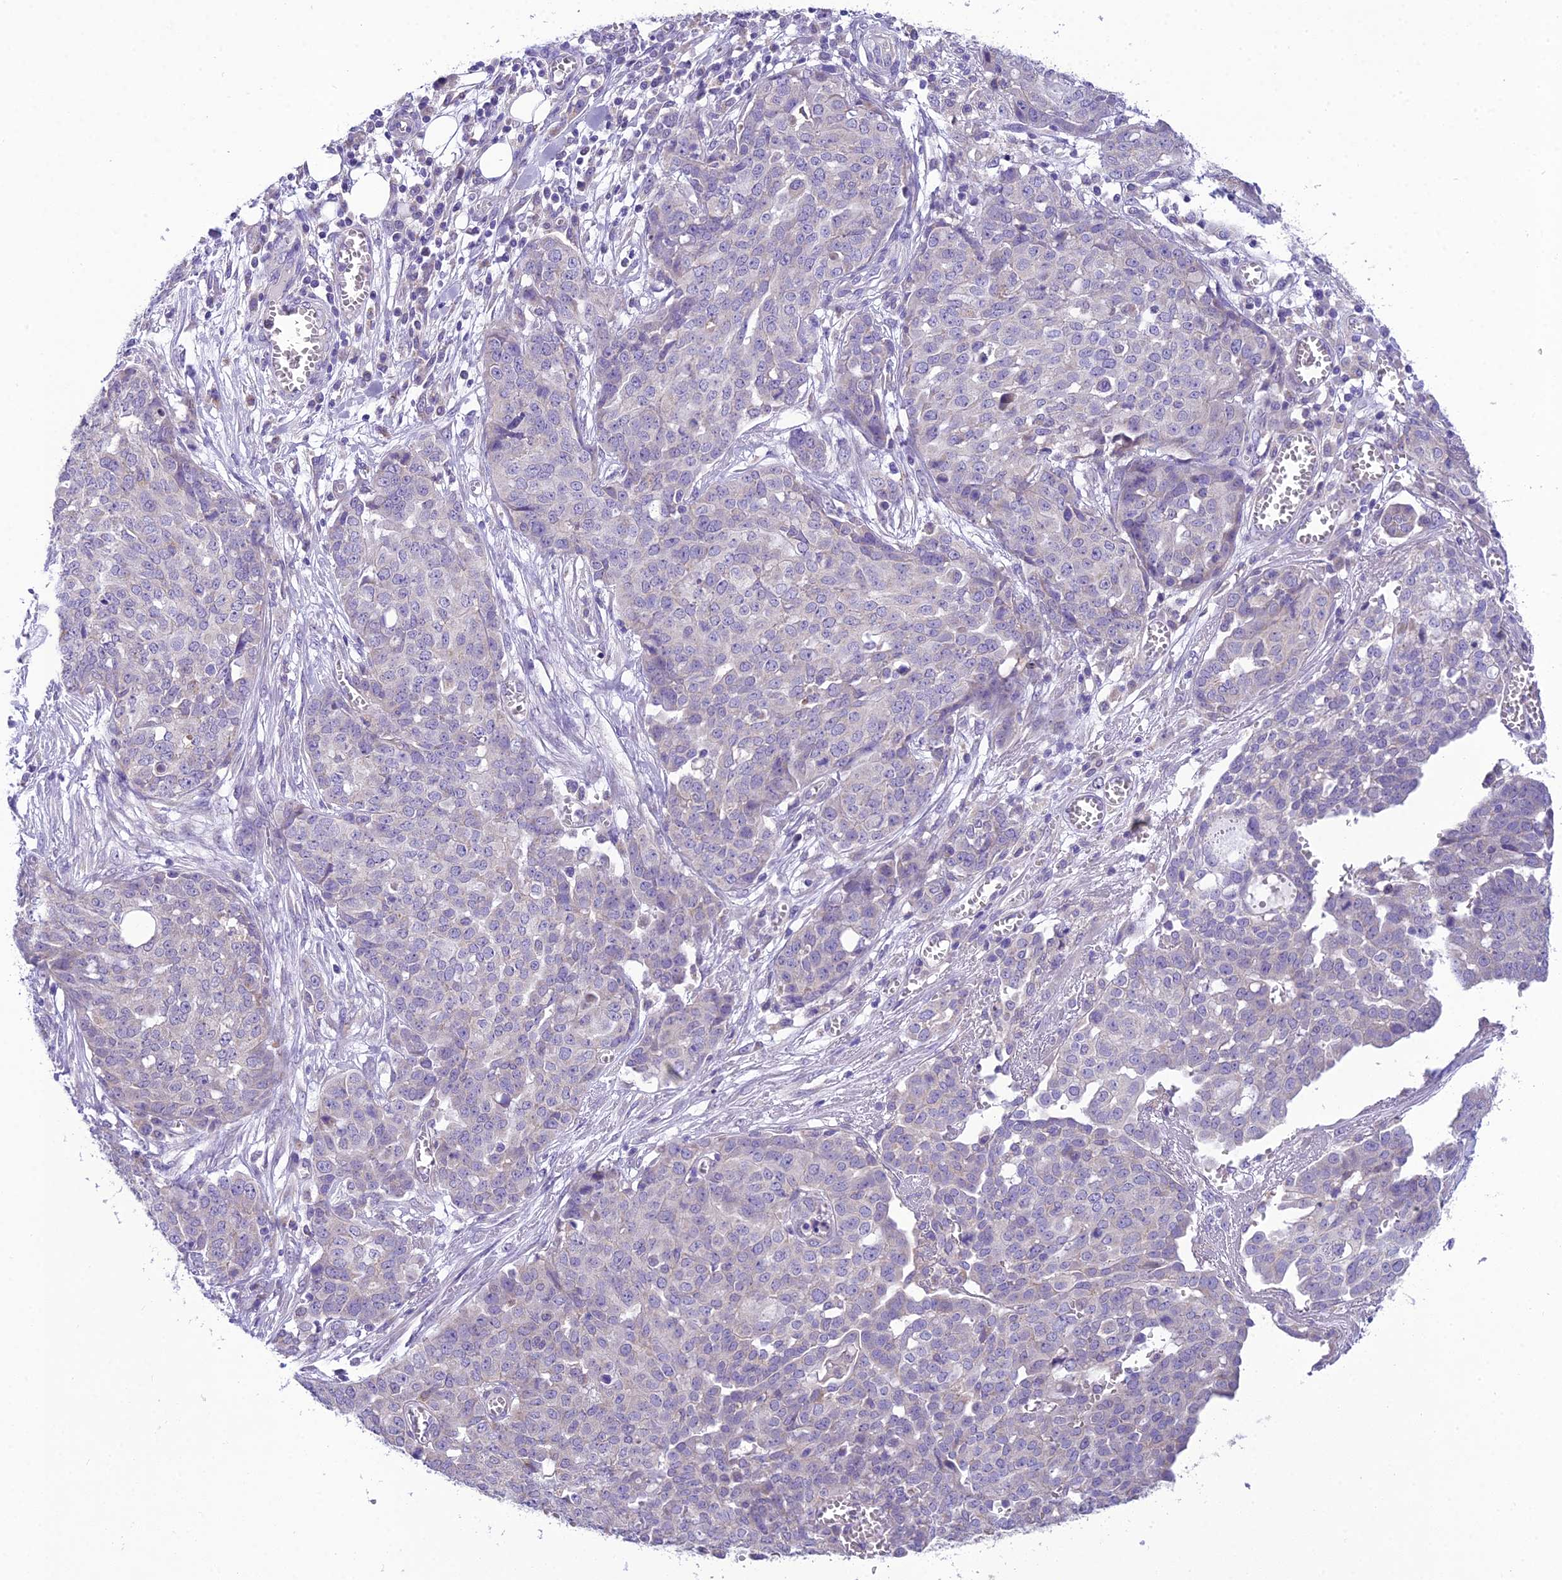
{"staining": {"intensity": "negative", "quantity": "none", "location": "none"}, "tissue": "ovarian cancer", "cell_type": "Tumor cells", "image_type": "cancer", "snomed": [{"axis": "morphology", "description": "Cystadenocarcinoma, serous, NOS"}, {"axis": "topography", "description": "Soft tissue"}, {"axis": "topography", "description": "Ovary"}], "caption": "There is no significant expression in tumor cells of serous cystadenocarcinoma (ovarian).", "gene": "MIIP", "patient": {"sex": "female", "age": 57}}